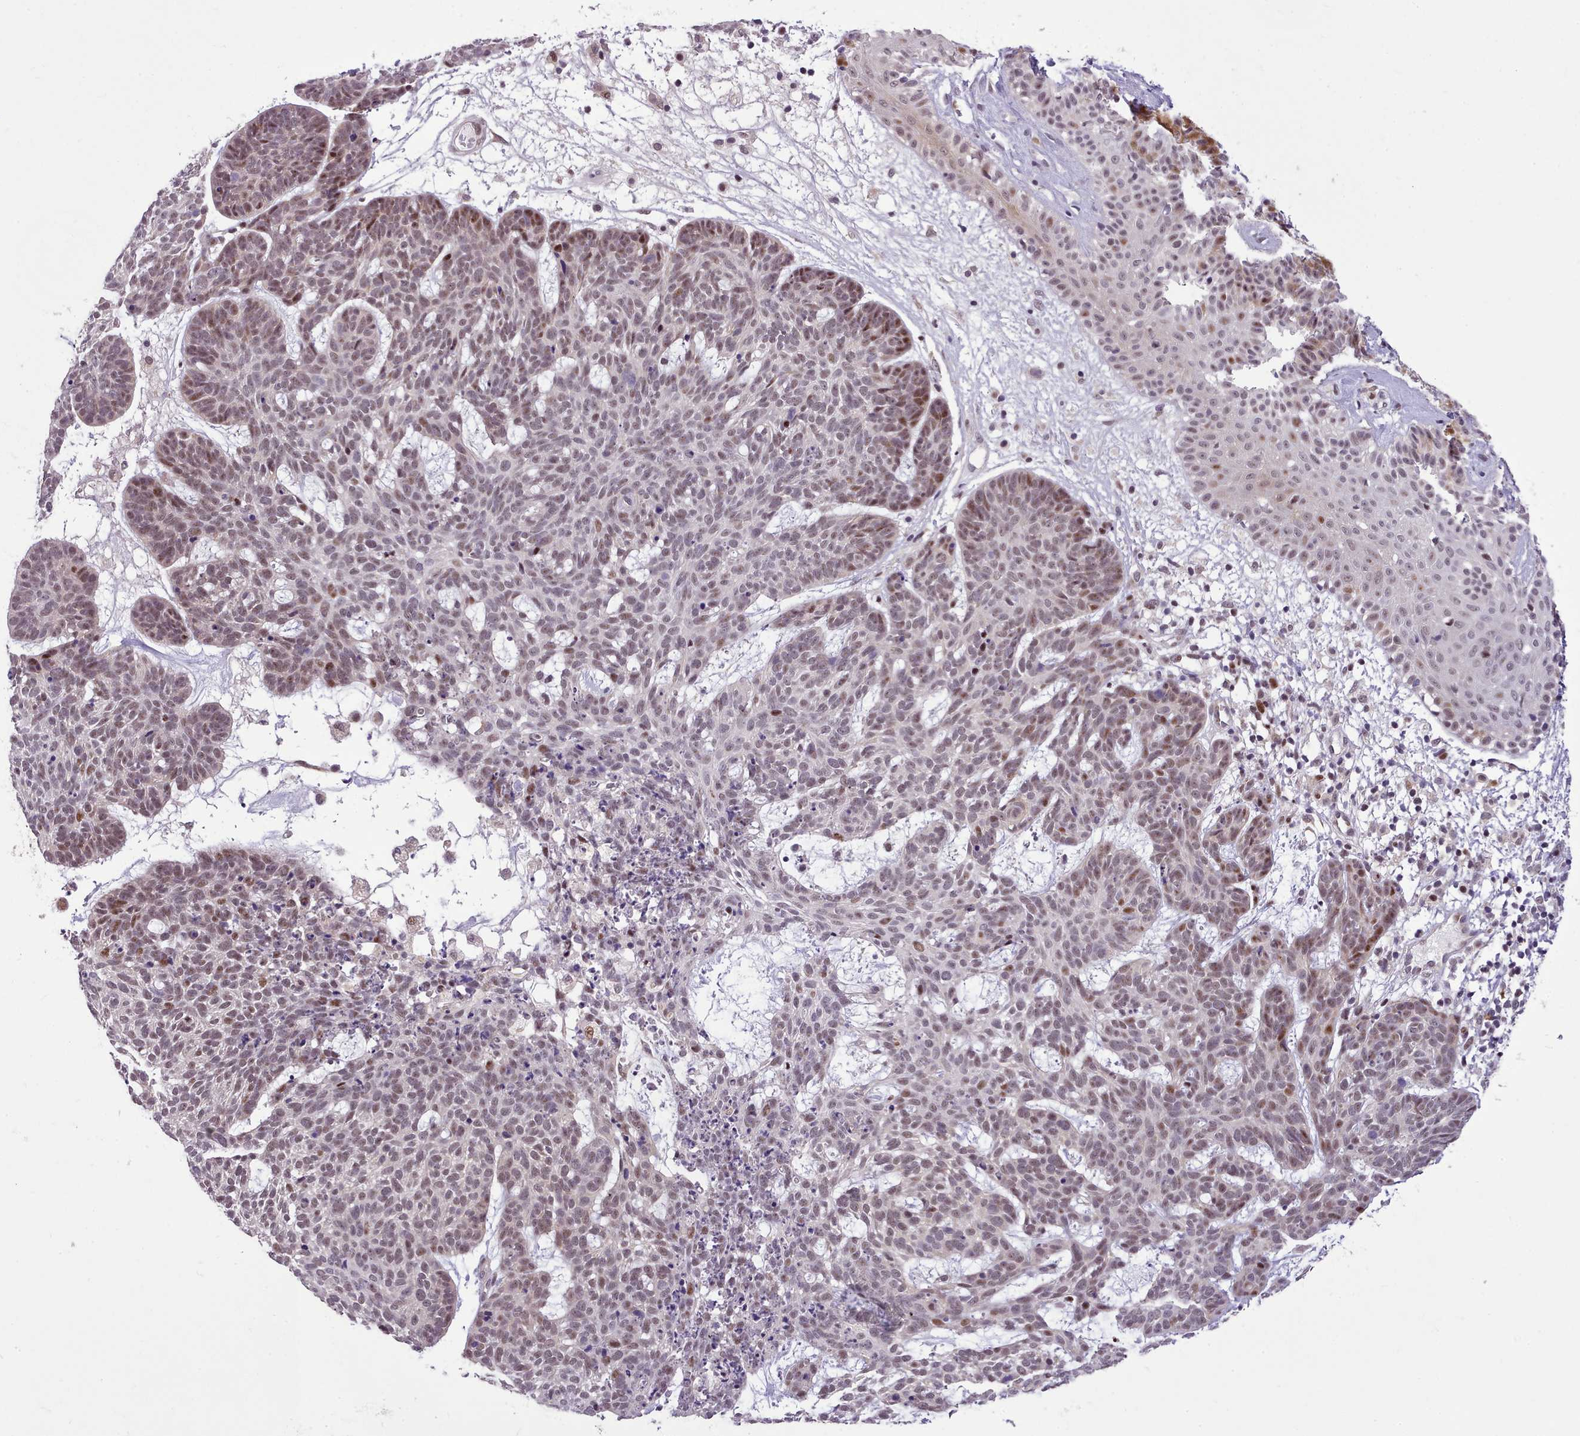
{"staining": {"intensity": "weak", "quantity": "25%-75%", "location": "nuclear"}, "tissue": "skin cancer", "cell_type": "Tumor cells", "image_type": "cancer", "snomed": [{"axis": "morphology", "description": "Basal cell carcinoma"}, {"axis": "topography", "description": "Skin"}], "caption": "Weak nuclear expression is appreciated in approximately 25%-75% of tumor cells in skin cancer.", "gene": "HOXB7", "patient": {"sex": "female", "age": 89}}